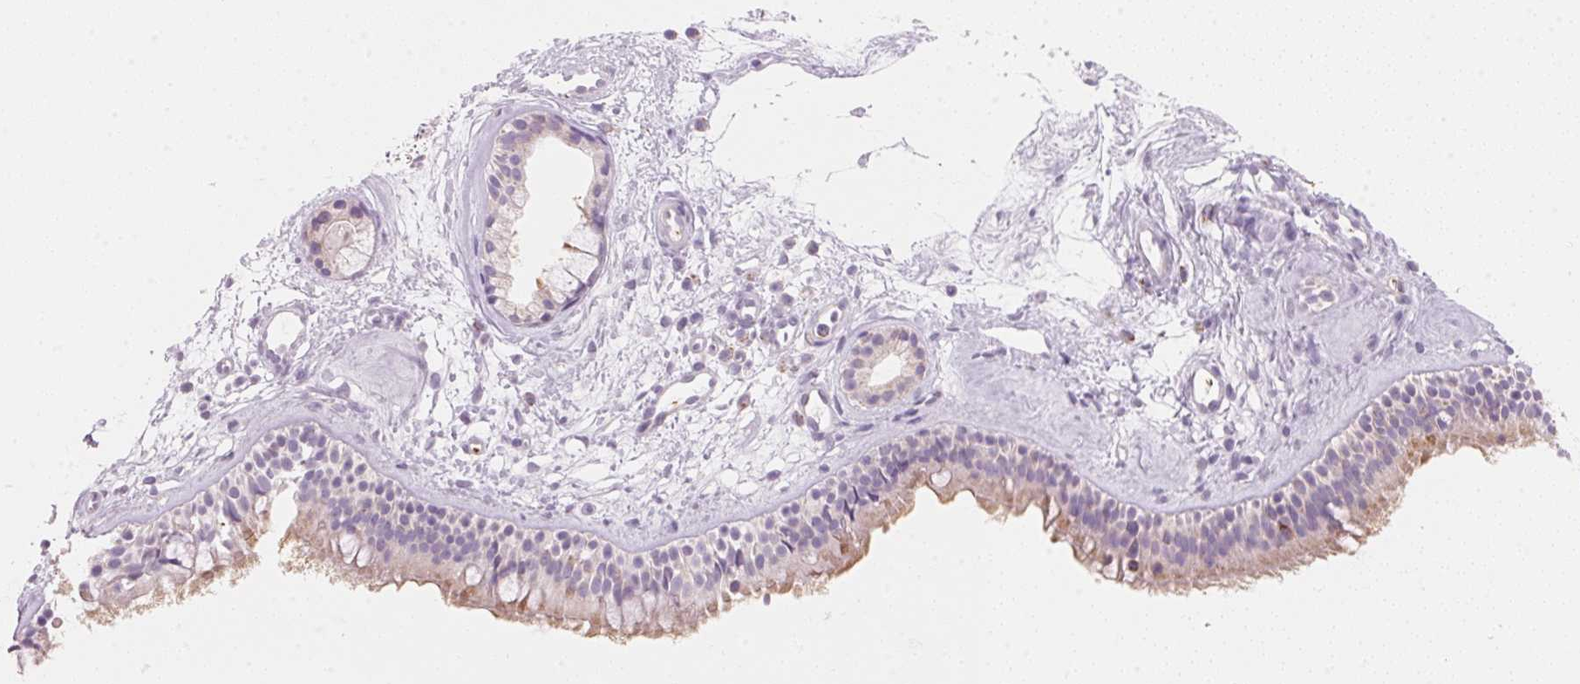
{"staining": {"intensity": "weak", "quantity": "<25%", "location": "cytoplasmic/membranous"}, "tissue": "nasopharynx", "cell_type": "Respiratory epithelial cells", "image_type": "normal", "snomed": [{"axis": "morphology", "description": "Normal tissue, NOS"}, {"axis": "topography", "description": "Nasopharynx"}], "caption": "High power microscopy micrograph of an immunohistochemistry photomicrograph of normal nasopharynx, revealing no significant staining in respiratory epithelial cells.", "gene": "HOXB13", "patient": {"sex": "female", "age": 70}}